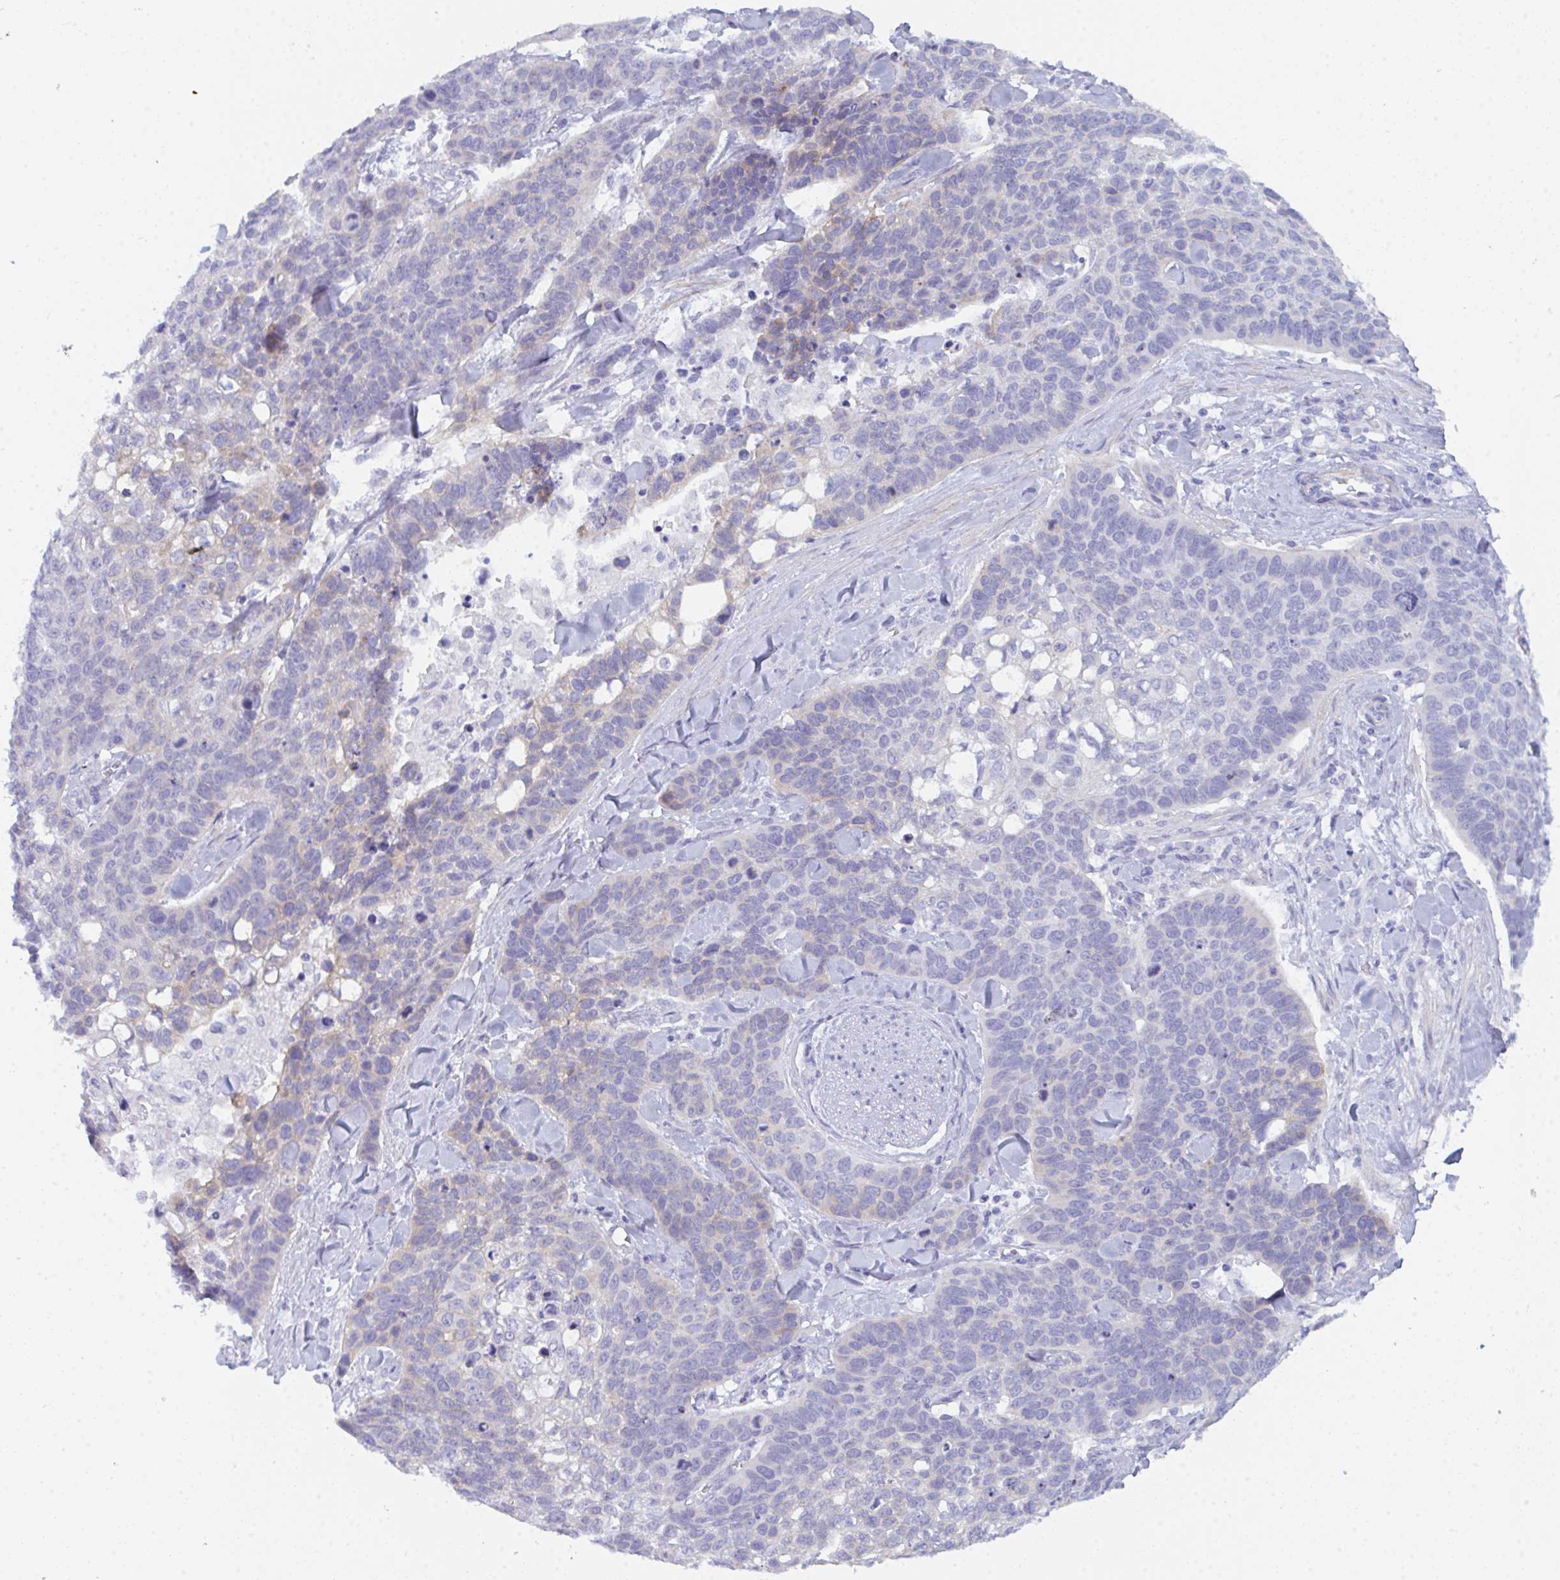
{"staining": {"intensity": "moderate", "quantity": "<25%", "location": "cytoplasmic/membranous"}, "tissue": "lung cancer", "cell_type": "Tumor cells", "image_type": "cancer", "snomed": [{"axis": "morphology", "description": "Squamous cell carcinoma, NOS"}, {"axis": "topography", "description": "Lung"}], "caption": "Immunohistochemistry of human lung squamous cell carcinoma reveals low levels of moderate cytoplasmic/membranous expression in approximately <25% of tumor cells. Ihc stains the protein in brown and the nuclei are stained blue.", "gene": "CEP170B", "patient": {"sex": "male", "age": 62}}